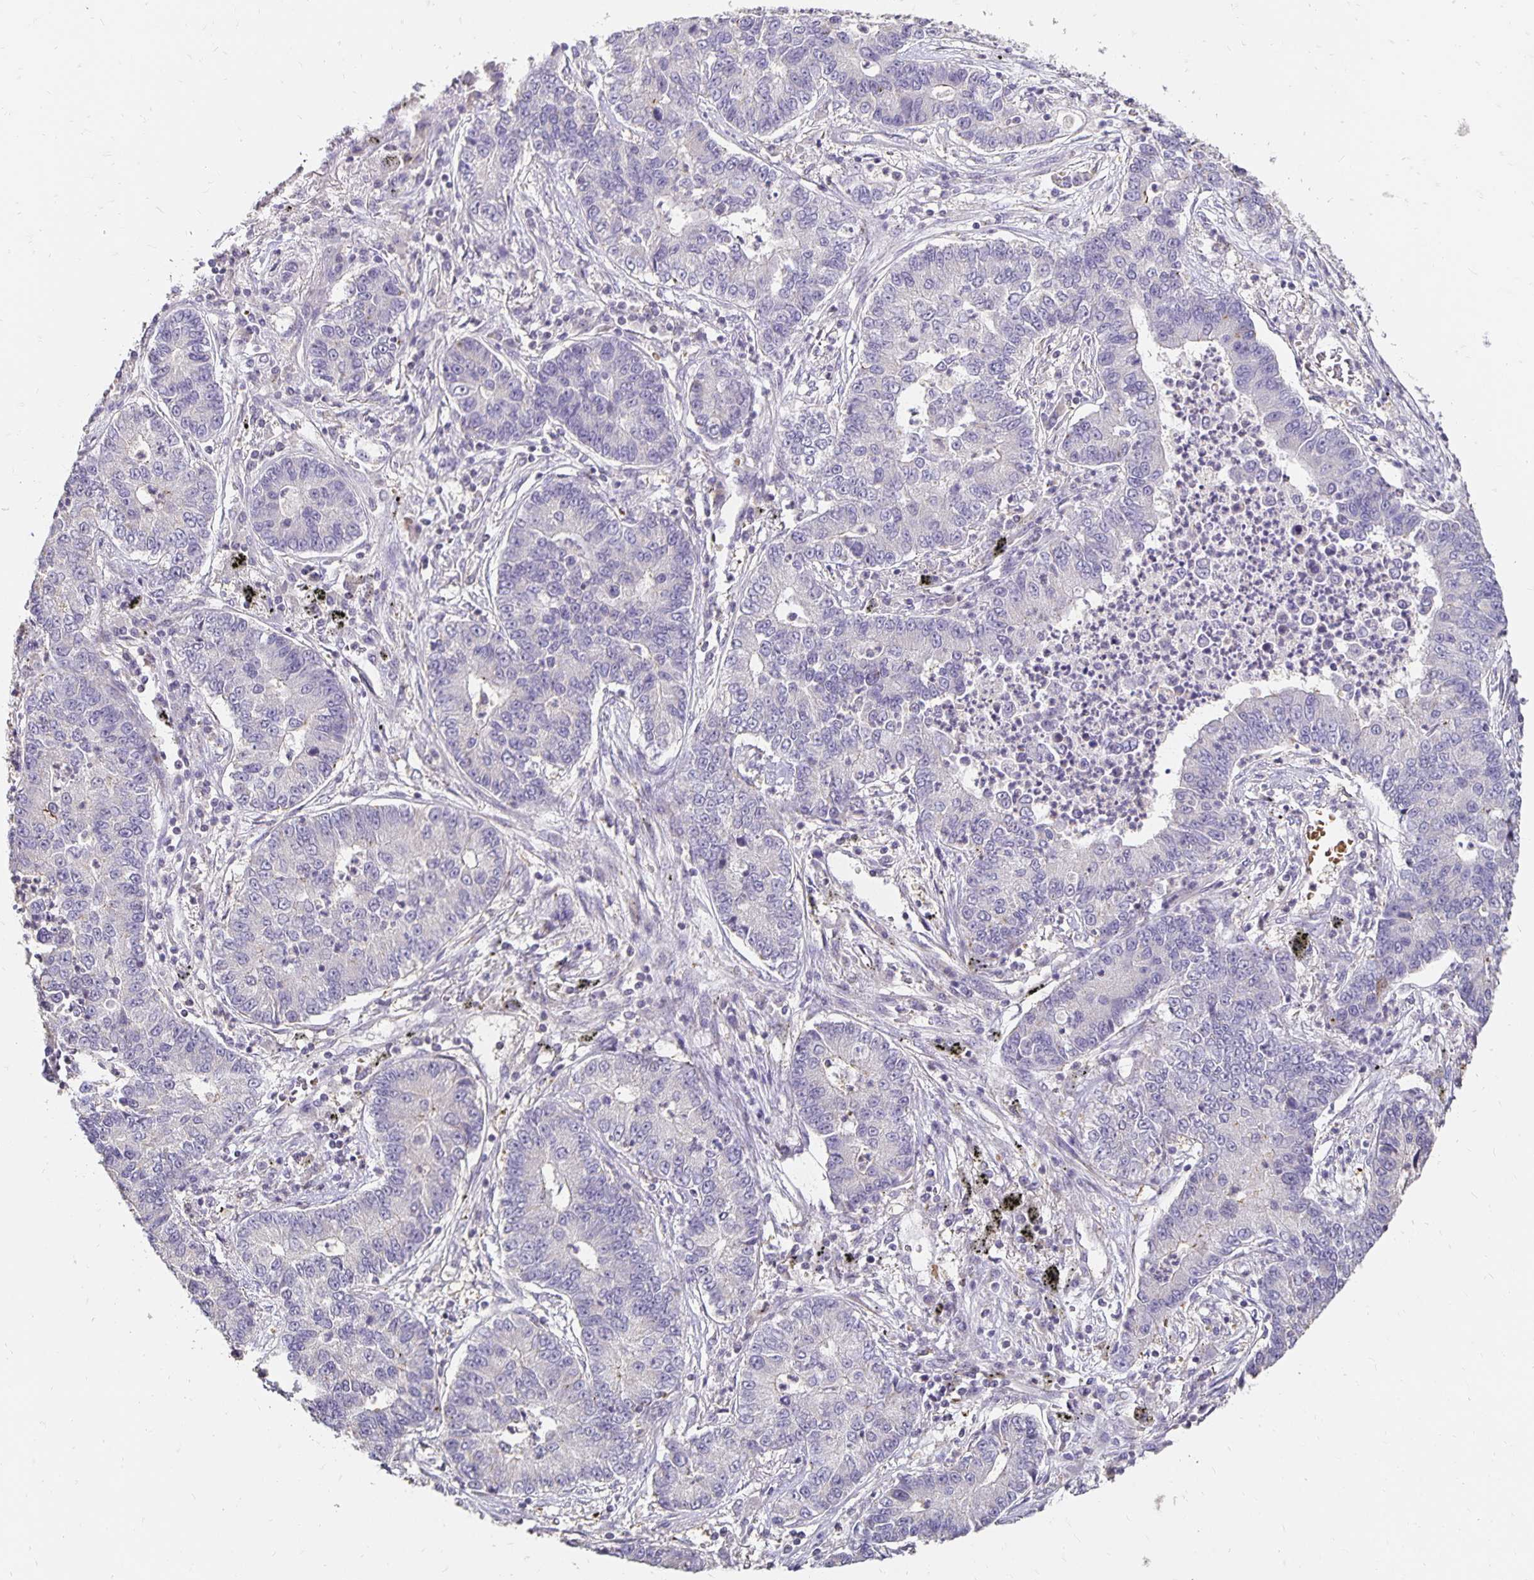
{"staining": {"intensity": "negative", "quantity": "none", "location": "none"}, "tissue": "lung cancer", "cell_type": "Tumor cells", "image_type": "cancer", "snomed": [{"axis": "morphology", "description": "Adenocarcinoma, NOS"}, {"axis": "topography", "description": "Lung"}], "caption": "Lung cancer (adenocarcinoma) was stained to show a protein in brown. There is no significant positivity in tumor cells.", "gene": "CST6", "patient": {"sex": "female", "age": 57}}